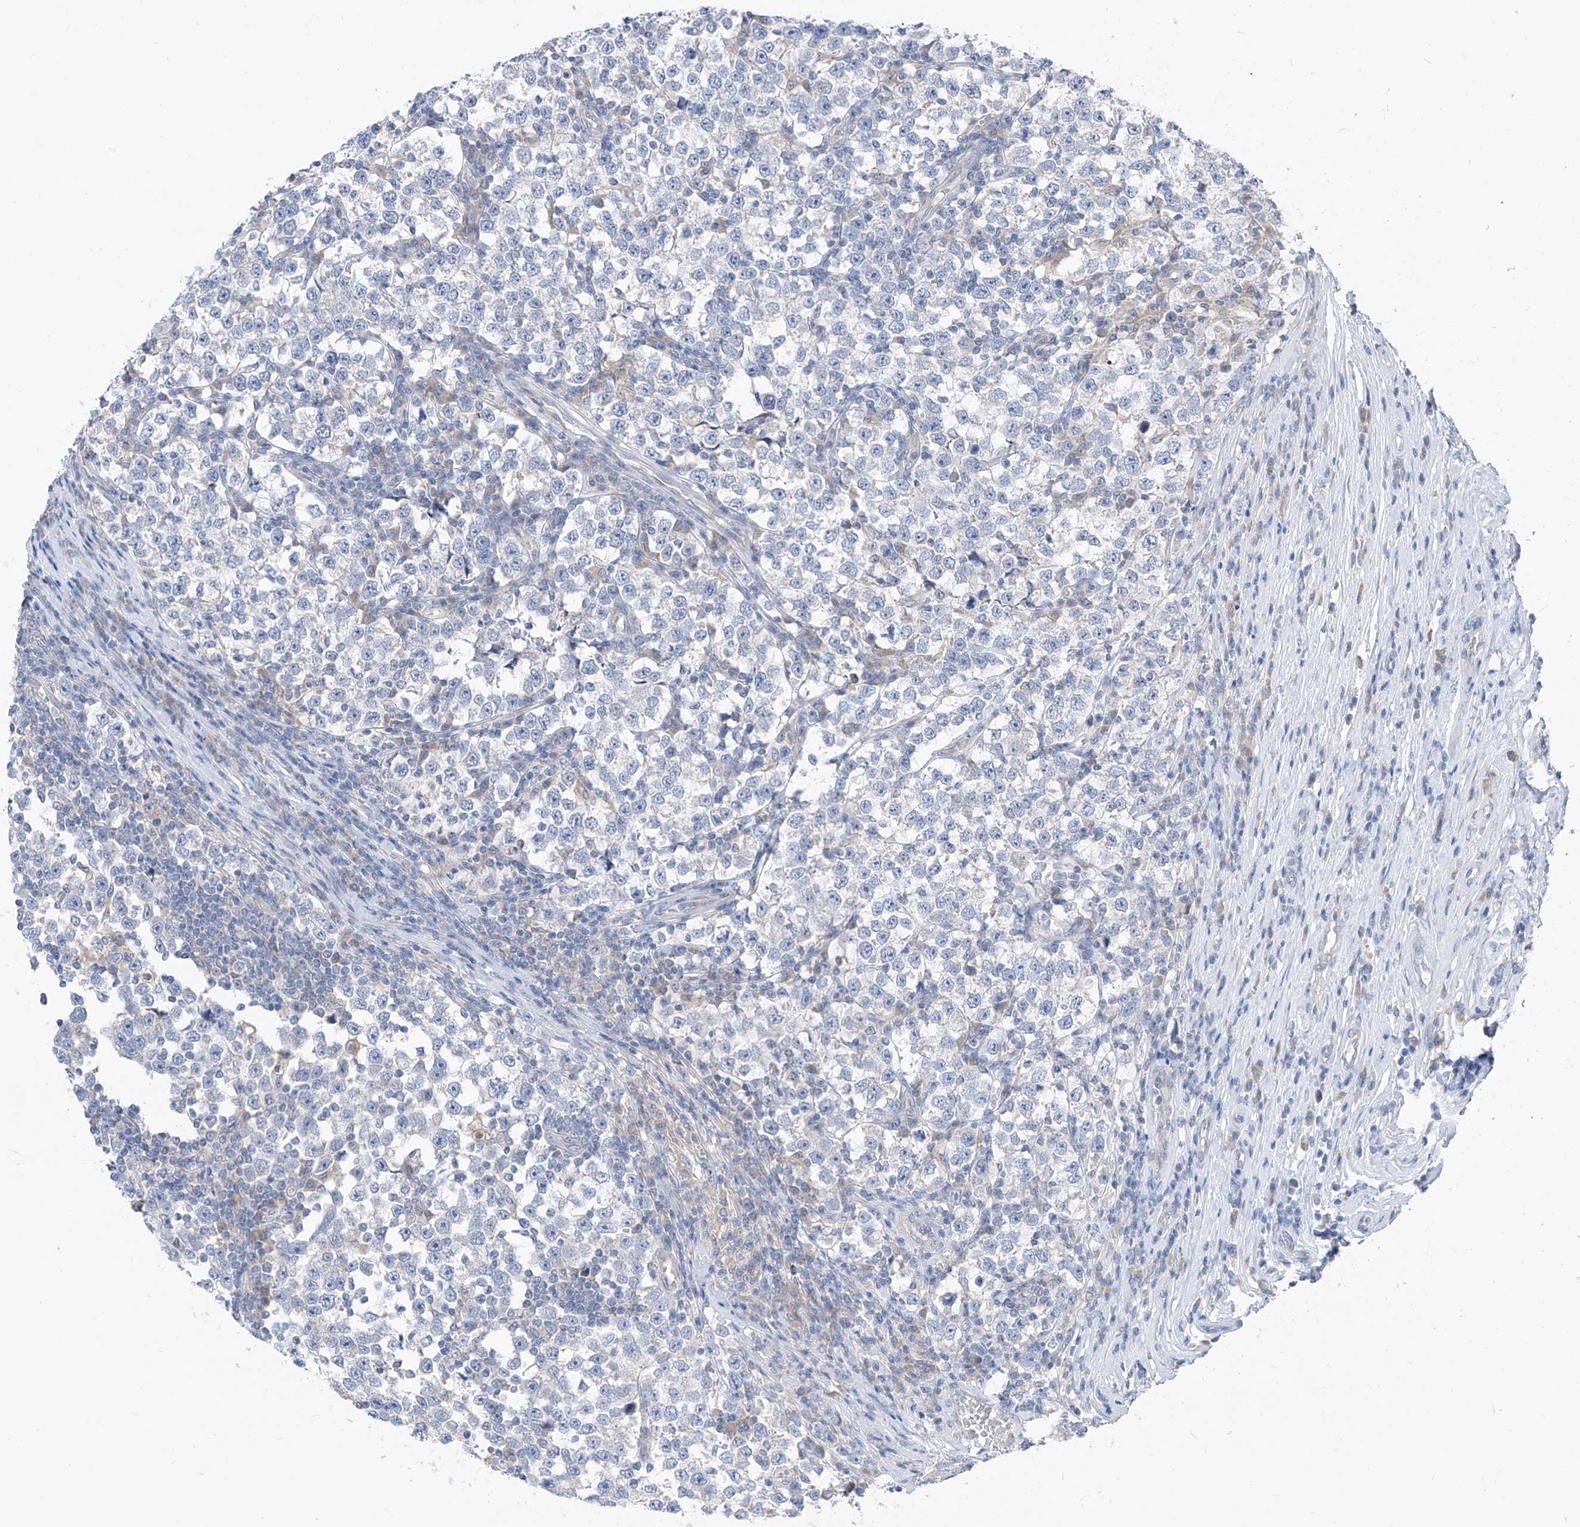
{"staining": {"intensity": "negative", "quantity": "none", "location": "none"}, "tissue": "testis cancer", "cell_type": "Tumor cells", "image_type": "cancer", "snomed": [{"axis": "morphology", "description": "Normal tissue, NOS"}, {"axis": "morphology", "description": "Seminoma, NOS"}, {"axis": "topography", "description": "Testis"}], "caption": "High power microscopy histopathology image of an IHC photomicrograph of testis cancer, revealing no significant positivity in tumor cells.", "gene": "LDAH", "patient": {"sex": "male", "age": 43}}